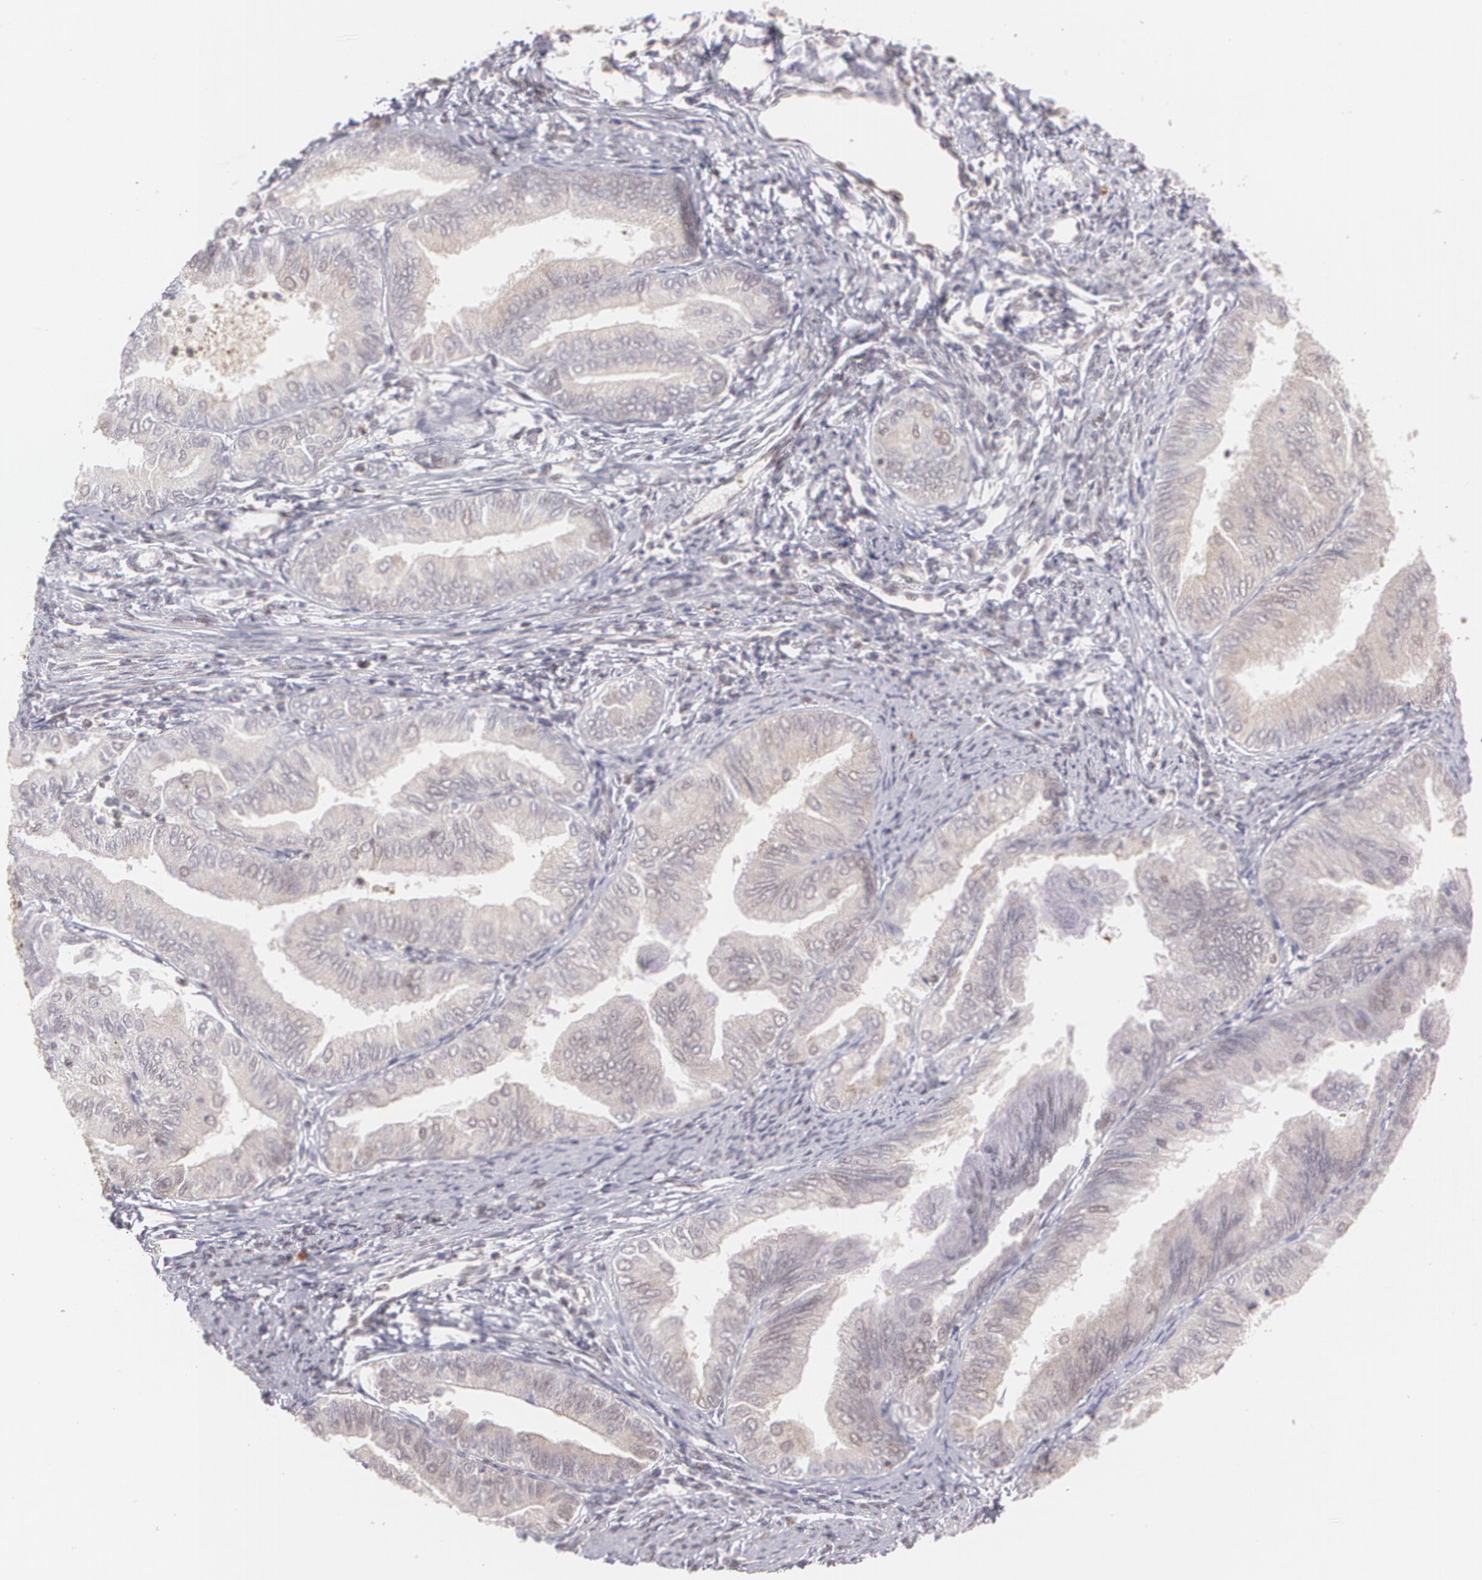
{"staining": {"intensity": "weak", "quantity": "<25%", "location": "cytoplasmic/membranous"}, "tissue": "endometrial cancer", "cell_type": "Tumor cells", "image_type": "cancer", "snomed": [{"axis": "morphology", "description": "Adenocarcinoma, NOS"}, {"axis": "topography", "description": "Endometrium"}], "caption": "Human endometrial adenocarcinoma stained for a protein using immunohistochemistry (IHC) shows no expression in tumor cells.", "gene": "CUL2", "patient": {"sex": "female", "age": 66}}